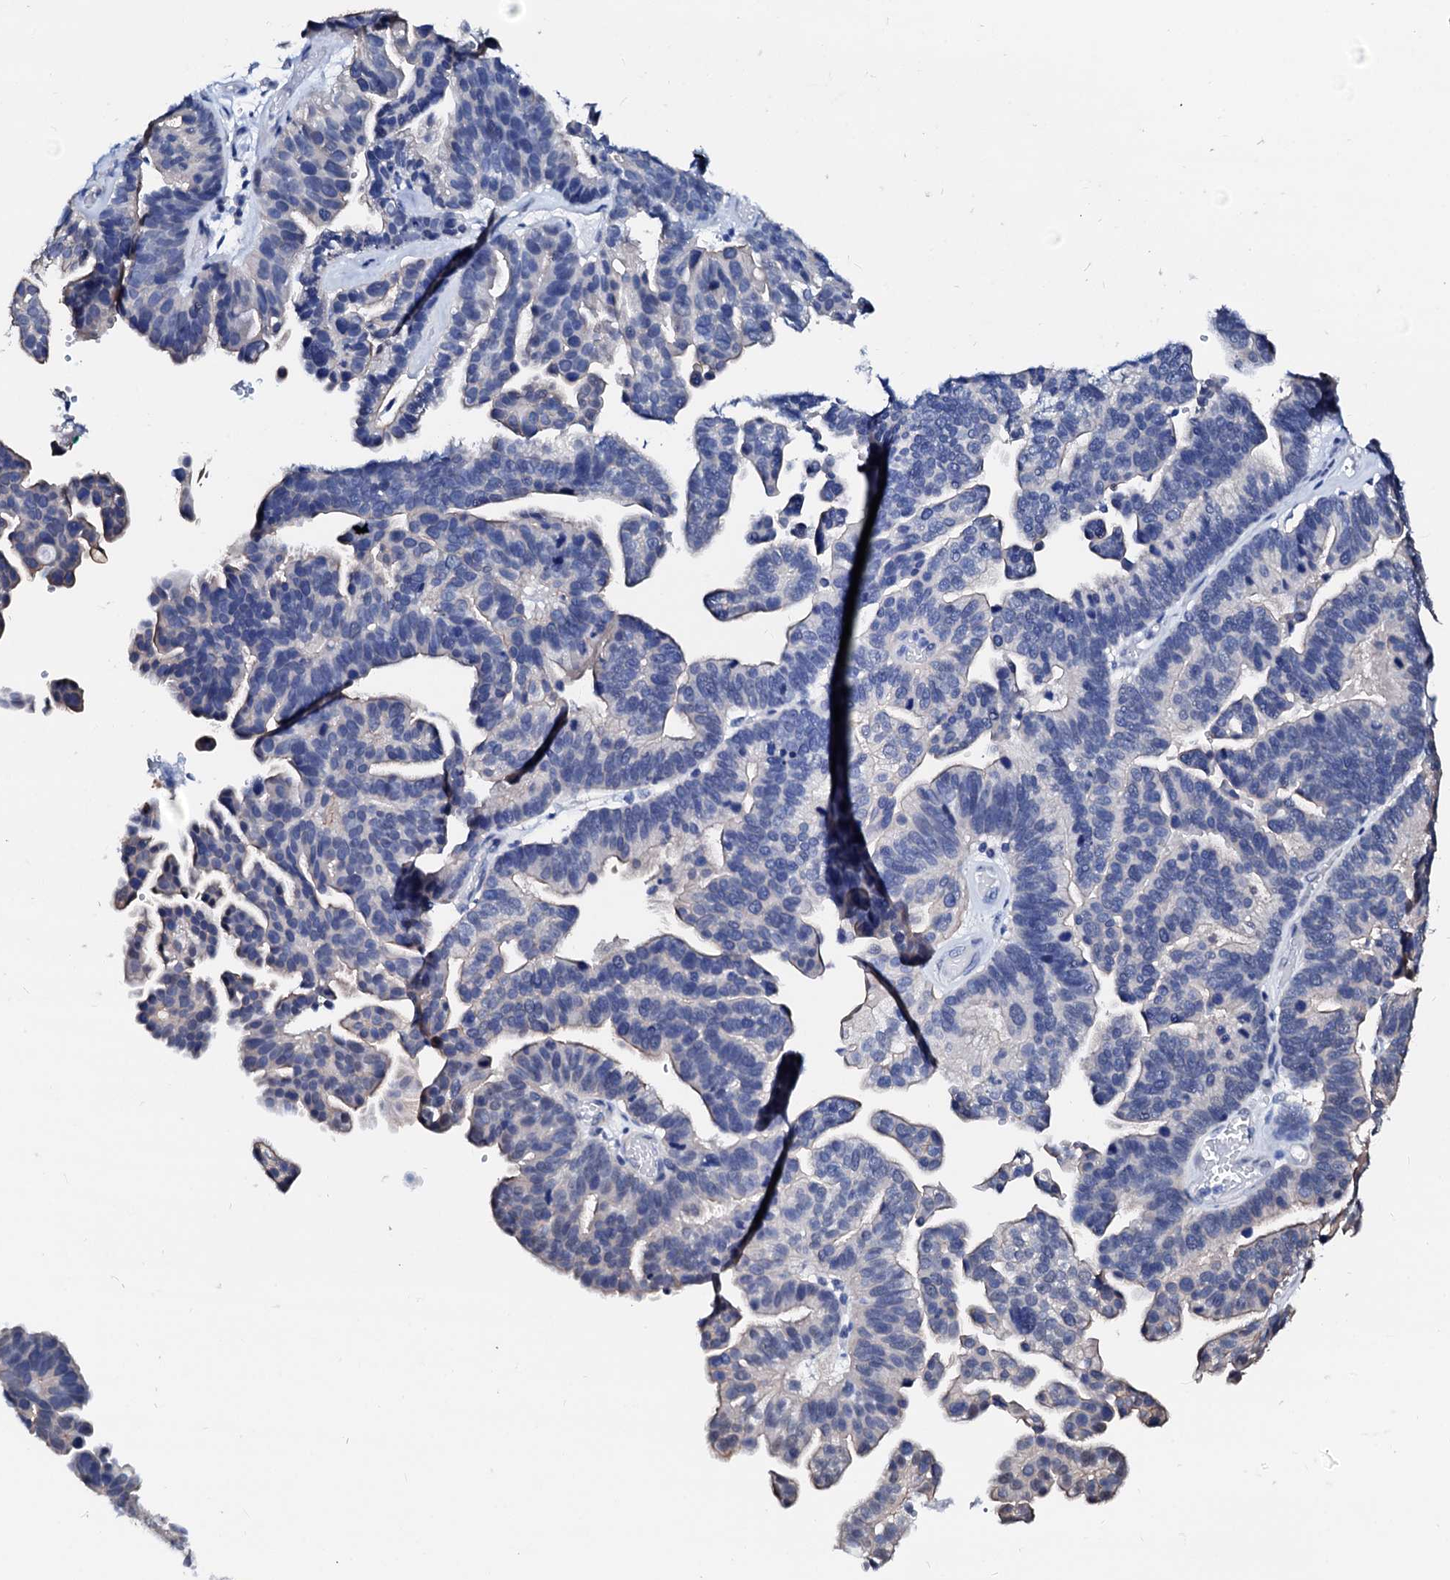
{"staining": {"intensity": "weak", "quantity": "<25%", "location": "cytoplasmic/membranous"}, "tissue": "ovarian cancer", "cell_type": "Tumor cells", "image_type": "cancer", "snomed": [{"axis": "morphology", "description": "Cystadenocarcinoma, serous, NOS"}, {"axis": "topography", "description": "Ovary"}], "caption": "Immunohistochemical staining of serous cystadenocarcinoma (ovarian) shows no significant positivity in tumor cells.", "gene": "CSN2", "patient": {"sex": "female", "age": 56}}